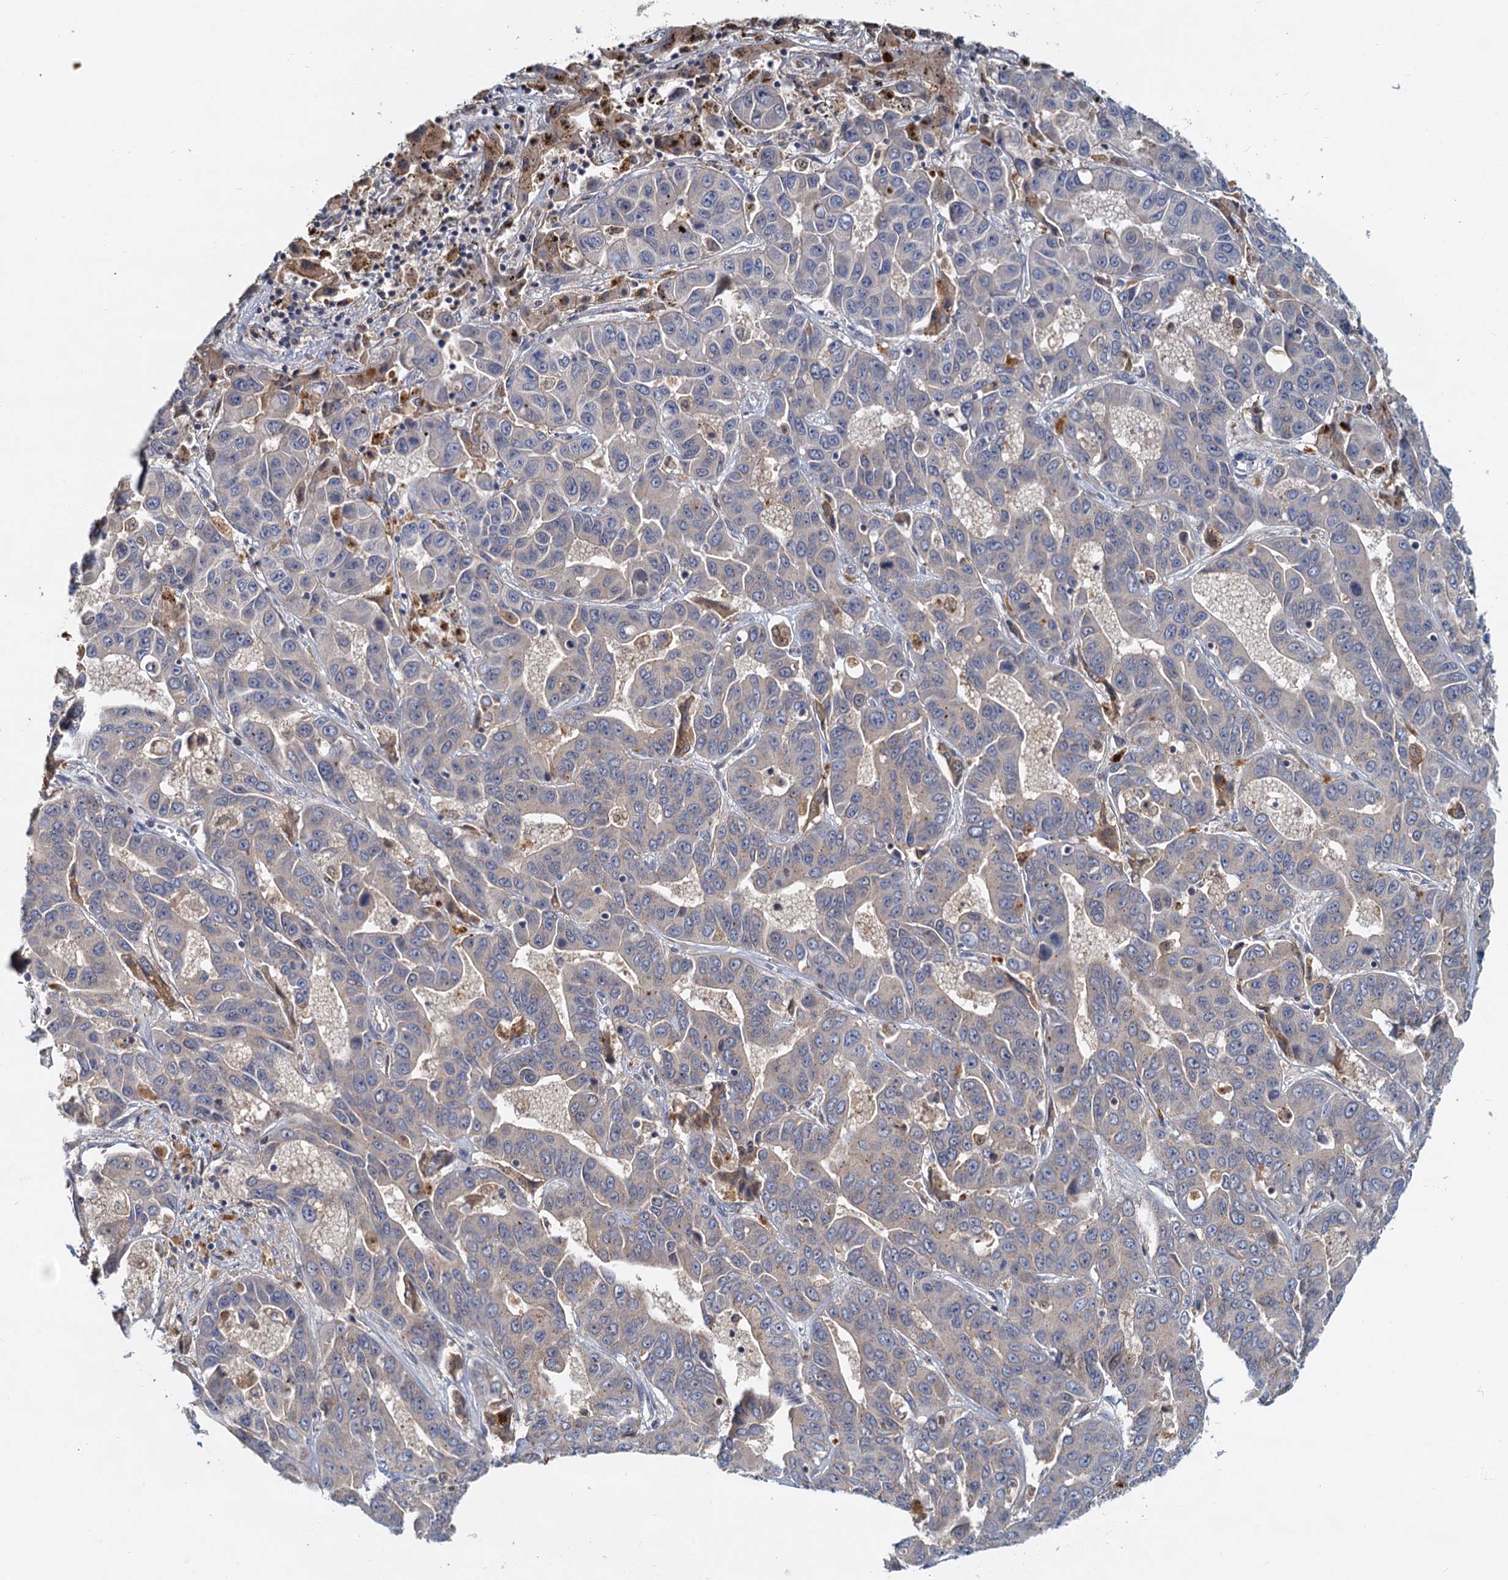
{"staining": {"intensity": "negative", "quantity": "none", "location": "none"}, "tissue": "liver cancer", "cell_type": "Tumor cells", "image_type": "cancer", "snomed": [{"axis": "morphology", "description": "Cholangiocarcinoma"}, {"axis": "topography", "description": "Liver"}], "caption": "Immunohistochemical staining of human cholangiocarcinoma (liver) displays no significant expression in tumor cells.", "gene": "TOLLIP", "patient": {"sex": "female", "age": 52}}